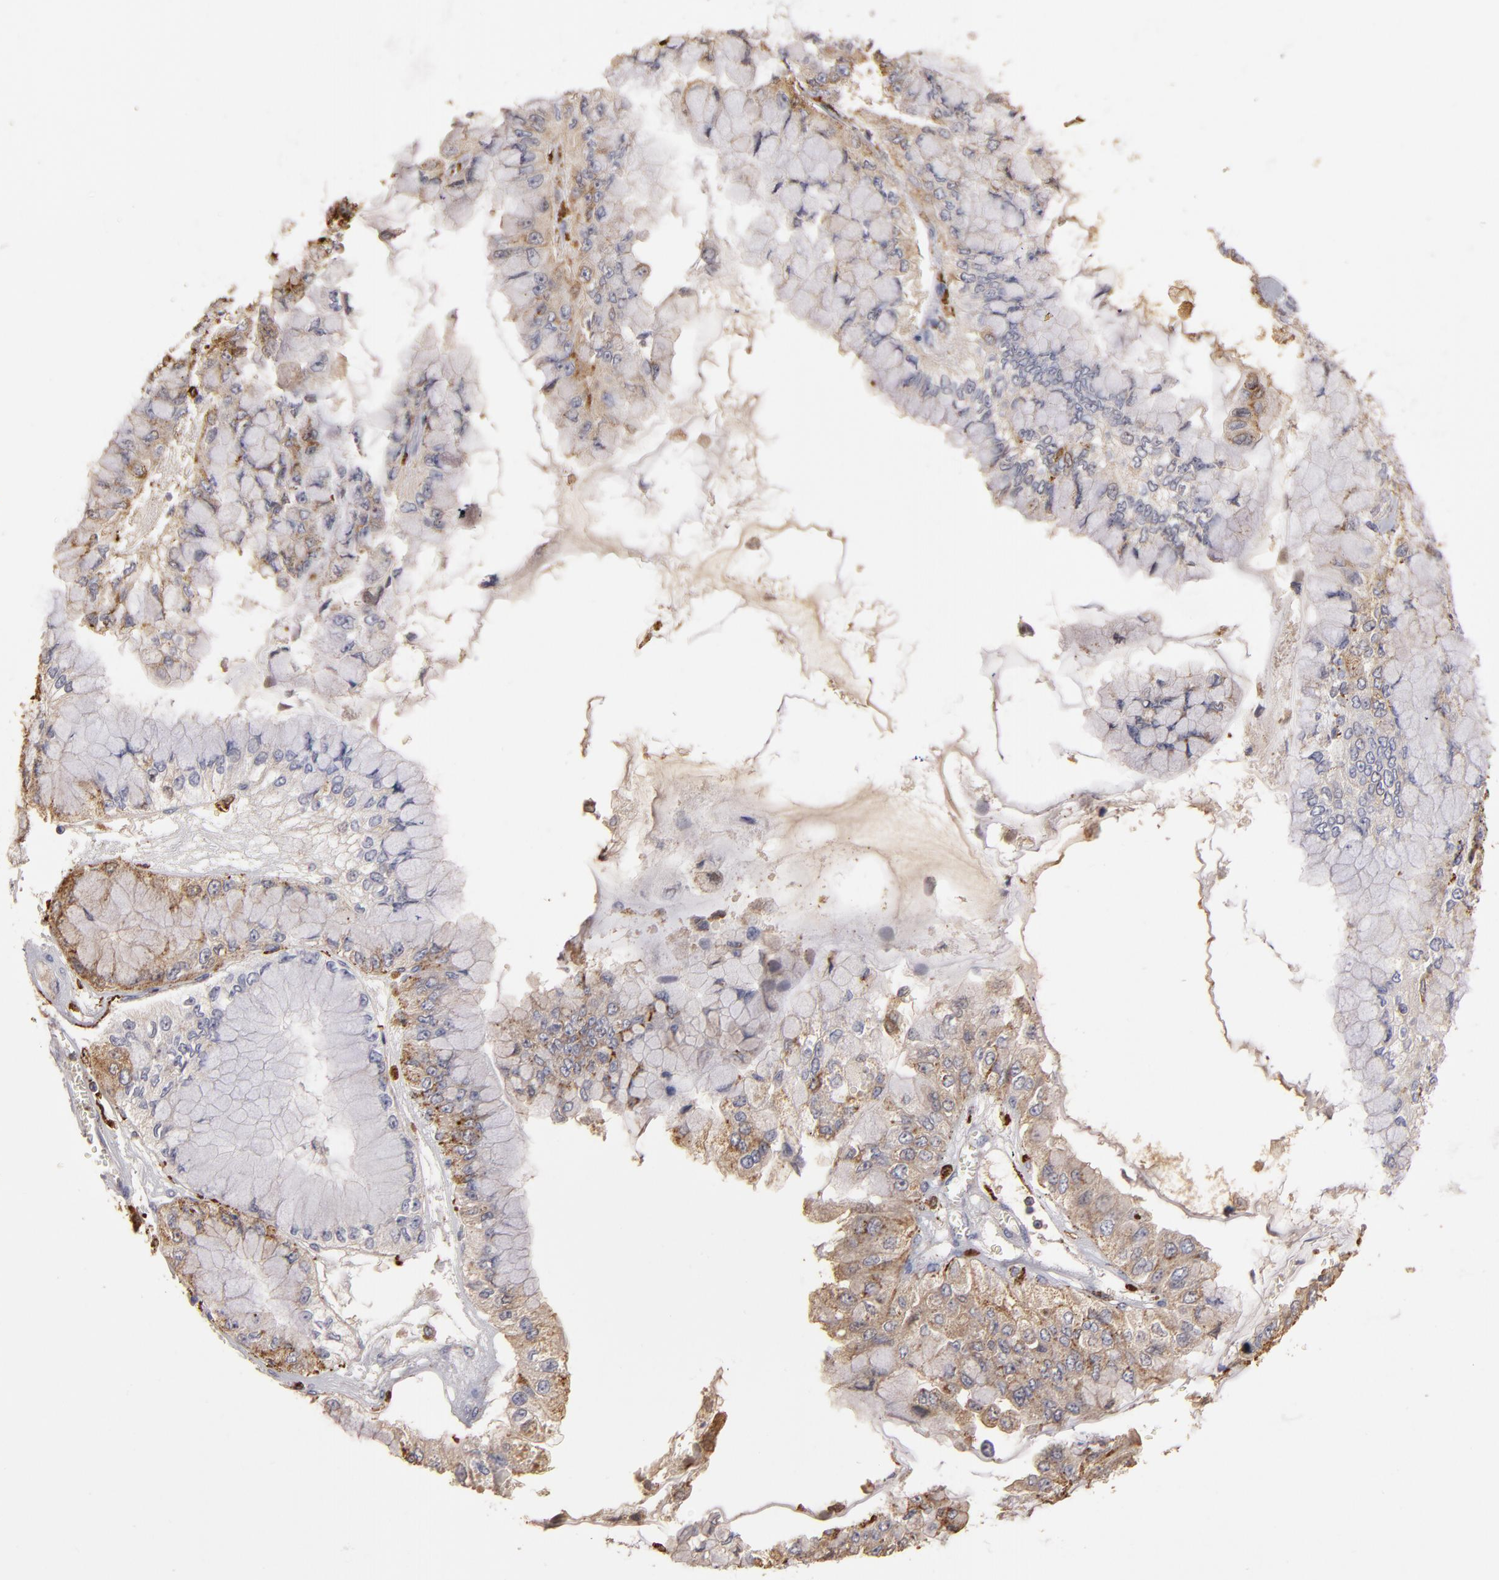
{"staining": {"intensity": "moderate", "quantity": ">75%", "location": "cytoplasmic/membranous"}, "tissue": "liver cancer", "cell_type": "Tumor cells", "image_type": "cancer", "snomed": [{"axis": "morphology", "description": "Cholangiocarcinoma"}, {"axis": "topography", "description": "Liver"}], "caption": "Moderate cytoplasmic/membranous expression is identified in approximately >75% of tumor cells in liver cancer (cholangiocarcinoma). Immunohistochemistry stains the protein in brown and the nuclei are stained blue.", "gene": "TRAF1", "patient": {"sex": "female", "age": 79}}